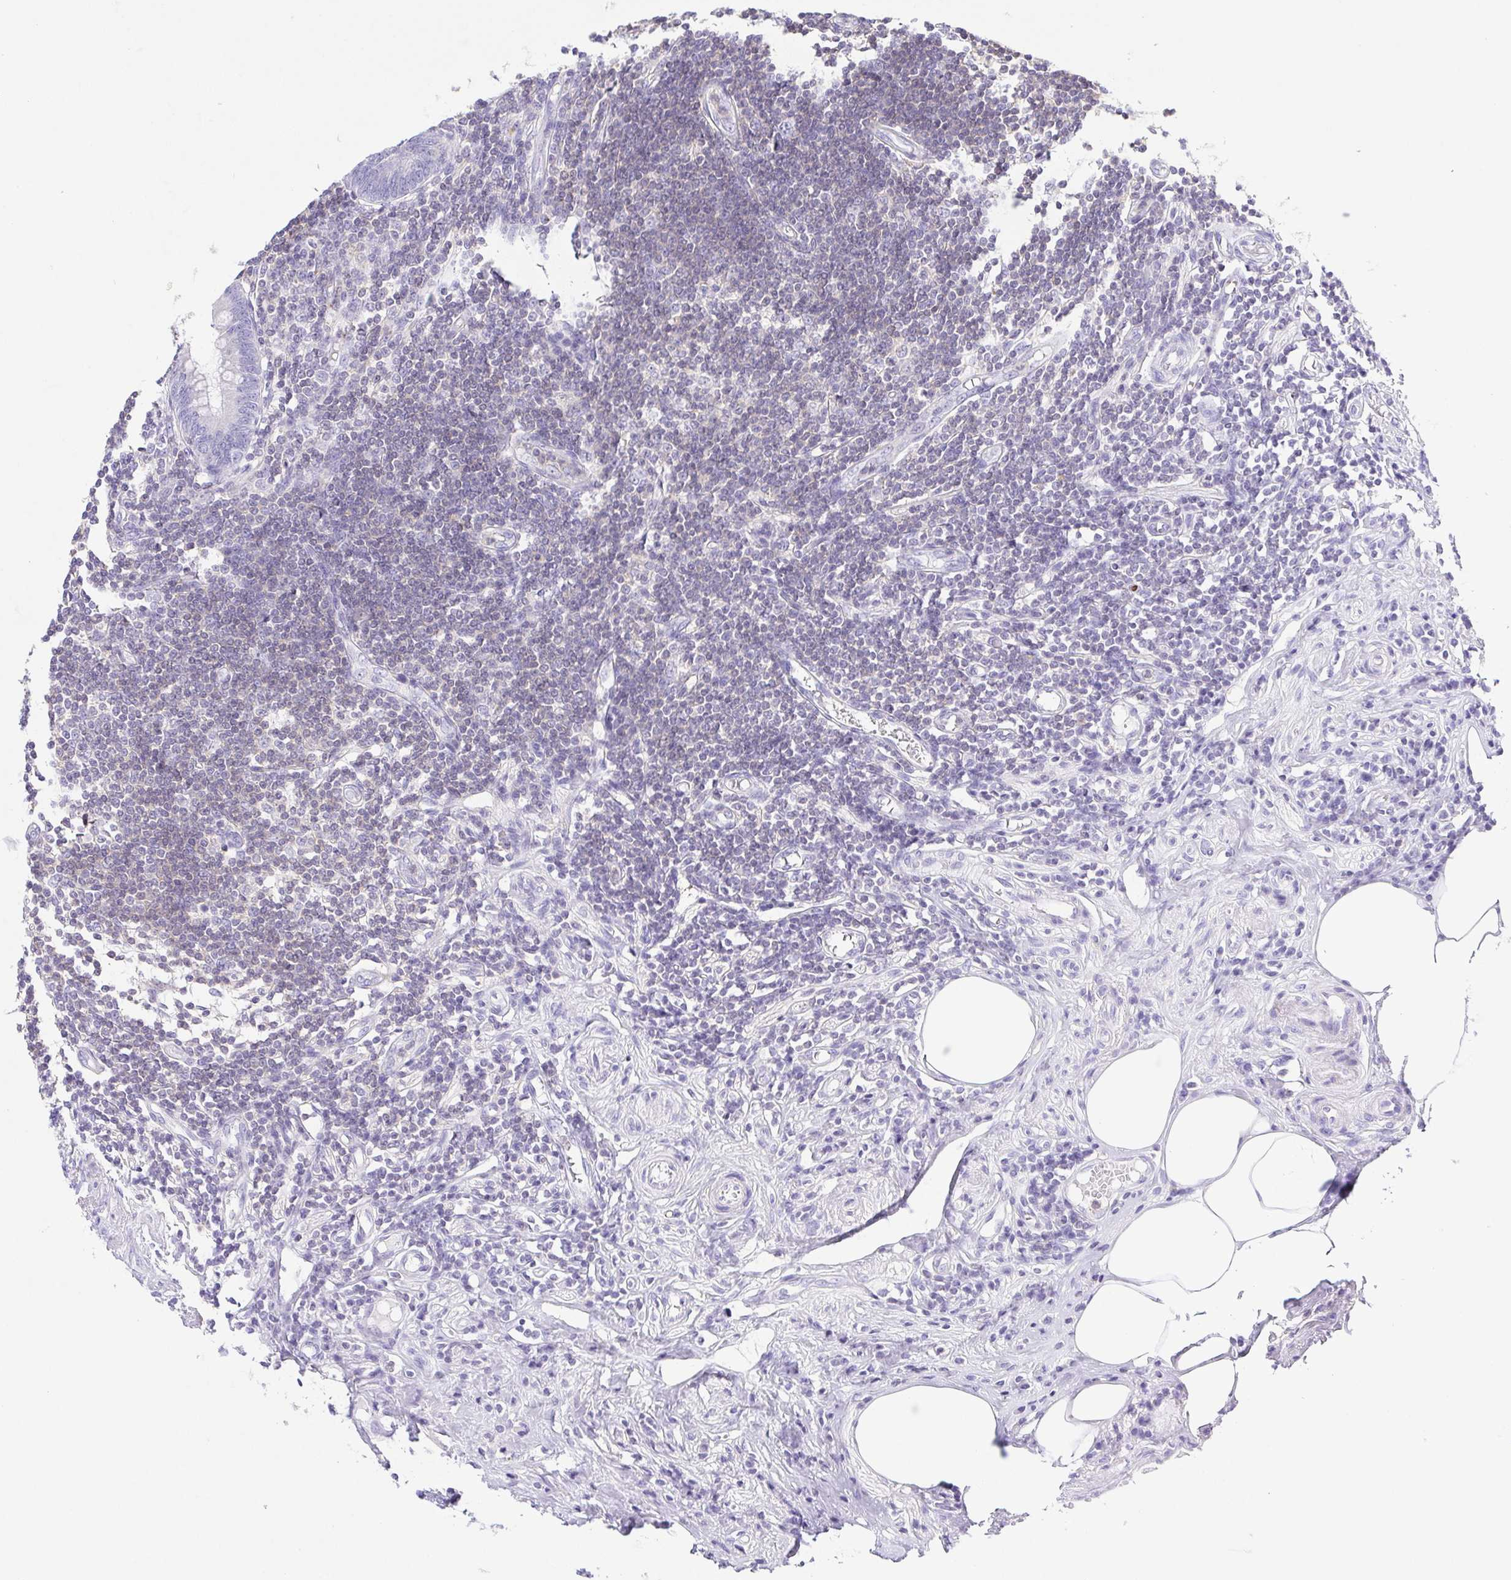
{"staining": {"intensity": "negative", "quantity": "none", "location": "none"}, "tissue": "appendix", "cell_type": "Glandular cells", "image_type": "normal", "snomed": [{"axis": "morphology", "description": "Normal tissue, NOS"}, {"axis": "topography", "description": "Appendix"}], "caption": "This histopathology image is of unremarkable appendix stained with IHC to label a protein in brown with the nuclei are counter-stained blue. There is no positivity in glandular cells.", "gene": "SYNPR", "patient": {"sex": "female", "age": 57}}